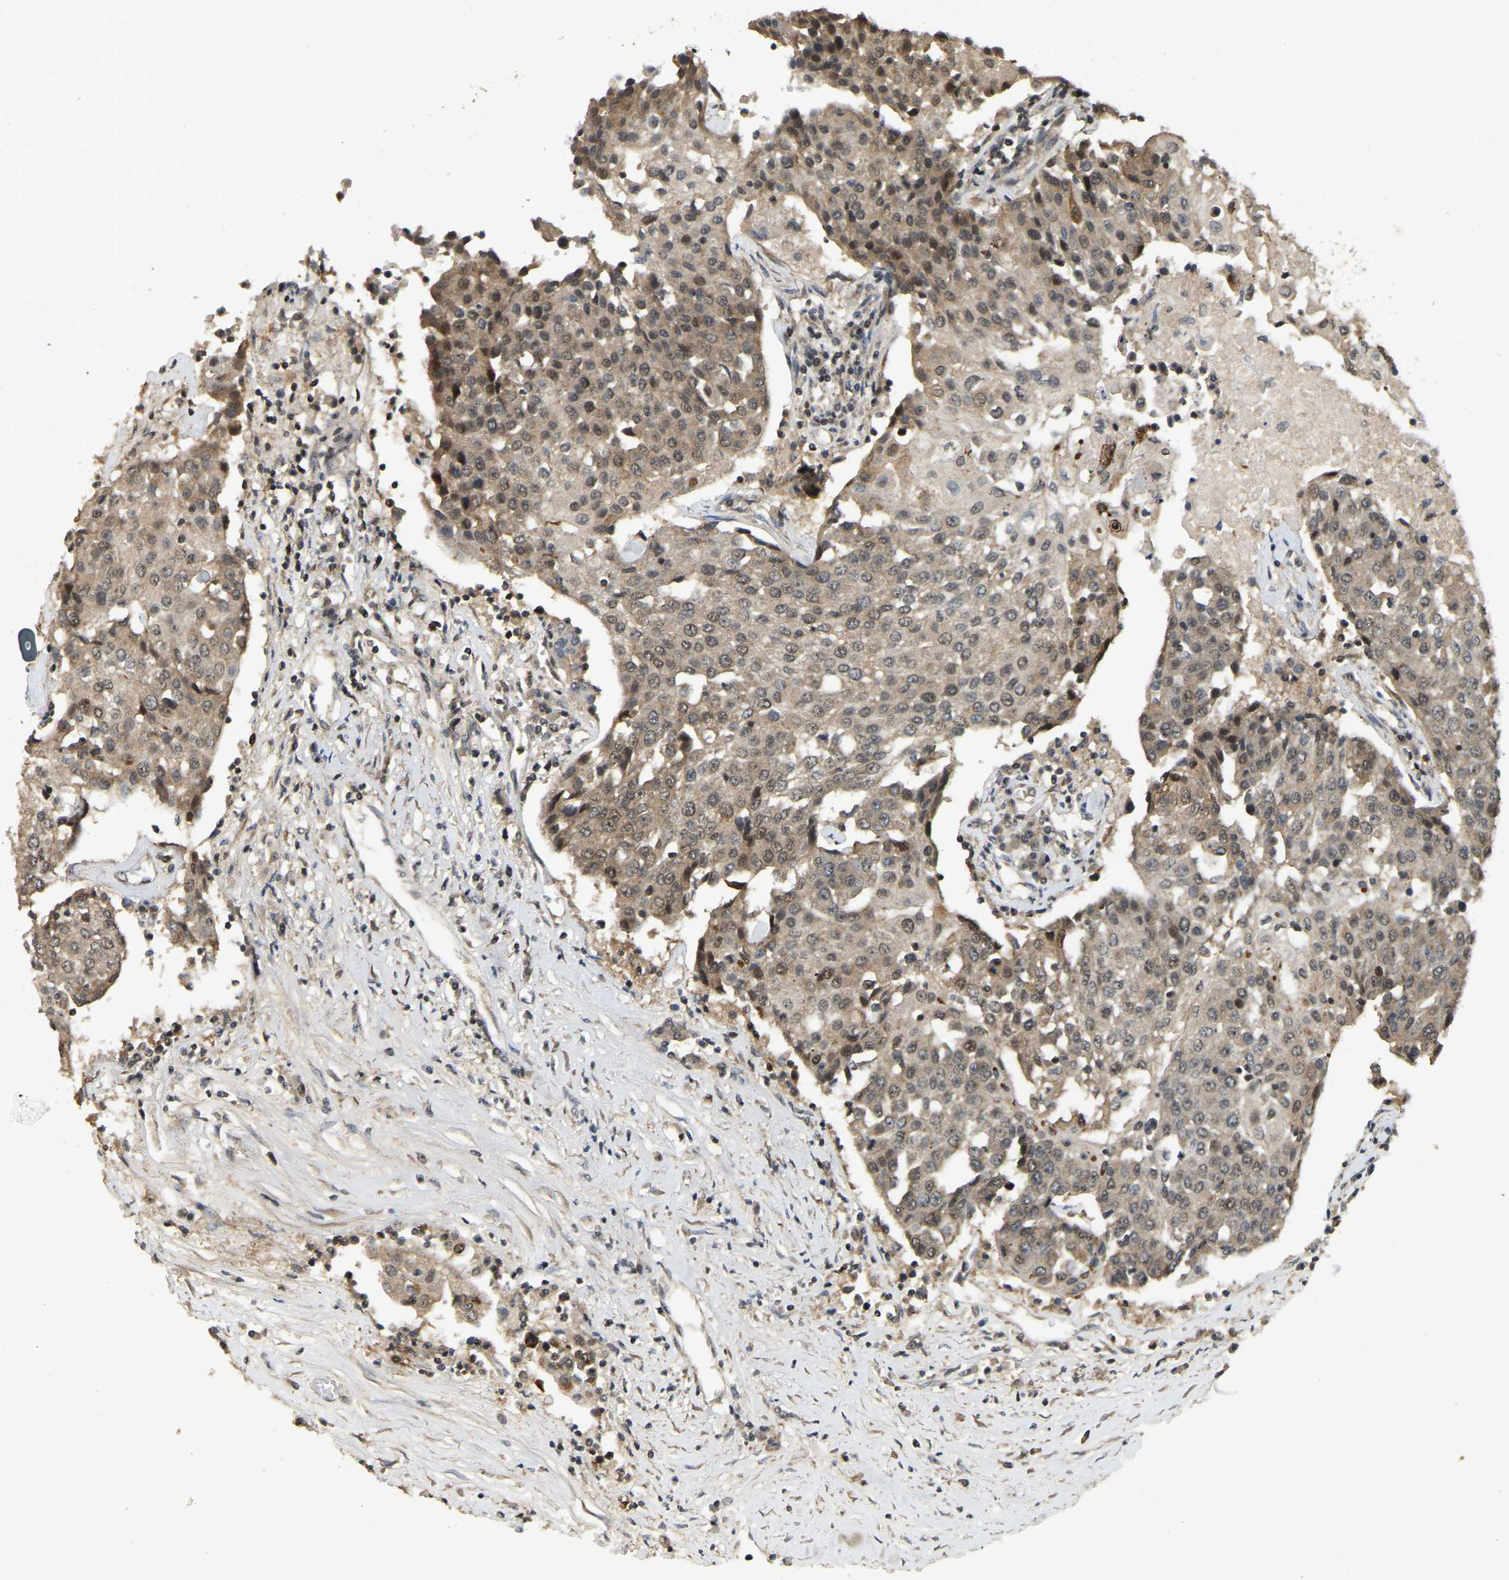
{"staining": {"intensity": "moderate", "quantity": ">75%", "location": "cytoplasmic/membranous,nuclear"}, "tissue": "urothelial cancer", "cell_type": "Tumor cells", "image_type": "cancer", "snomed": [{"axis": "morphology", "description": "Urothelial carcinoma, High grade"}, {"axis": "topography", "description": "Urinary bladder"}], "caption": "DAB immunohistochemical staining of human high-grade urothelial carcinoma exhibits moderate cytoplasmic/membranous and nuclear protein positivity in approximately >75% of tumor cells. The staining is performed using DAB (3,3'-diaminobenzidine) brown chromogen to label protein expression. The nuclei are counter-stained blue using hematoxylin.", "gene": "BRF2", "patient": {"sex": "female", "age": 85}}